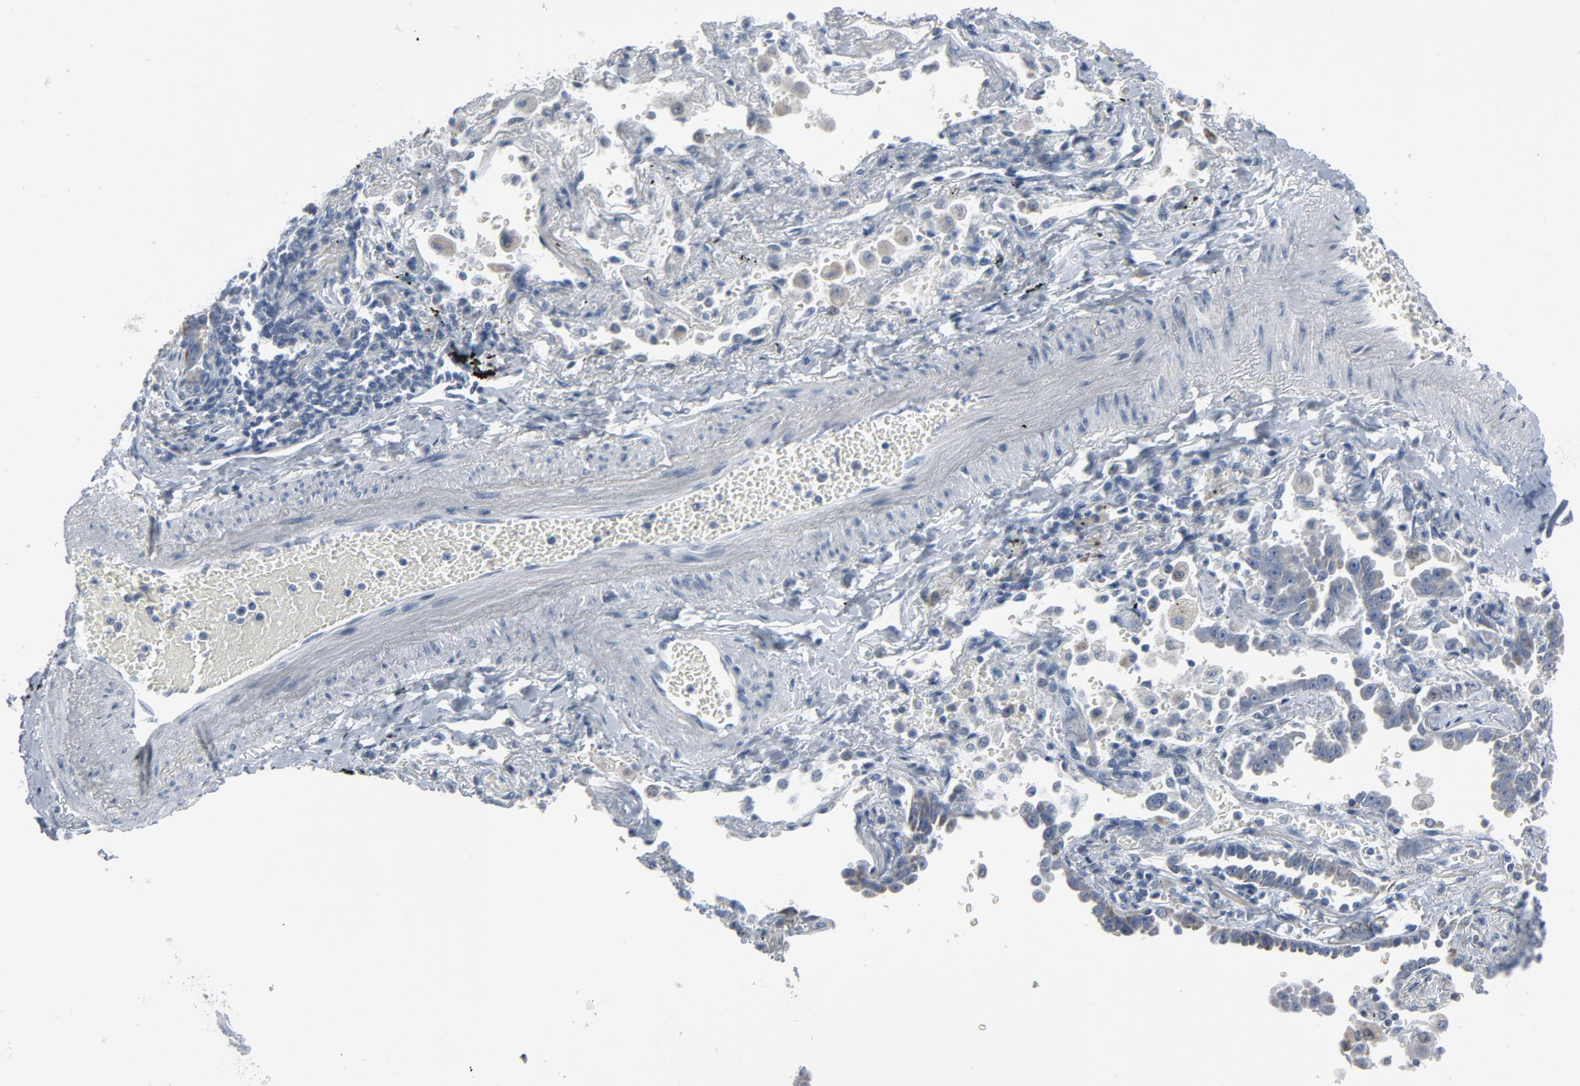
{"staining": {"intensity": "negative", "quantity": "none", "location": "none"}, "tissue": "lung cancer", "cell_type": "Tumor cells", "image_type": "cancer", "snomed": [{"axis": "morphology", "description": "Adenocarcinoma, NOS"}, {"axis": "topography", "description": "Lung"}], "caption": "Tumor cells show no significant positivity in lung cancer (adenocarcinoma).", "gene": "GPX2", "patient": {"sex": "female", "age": 64}}